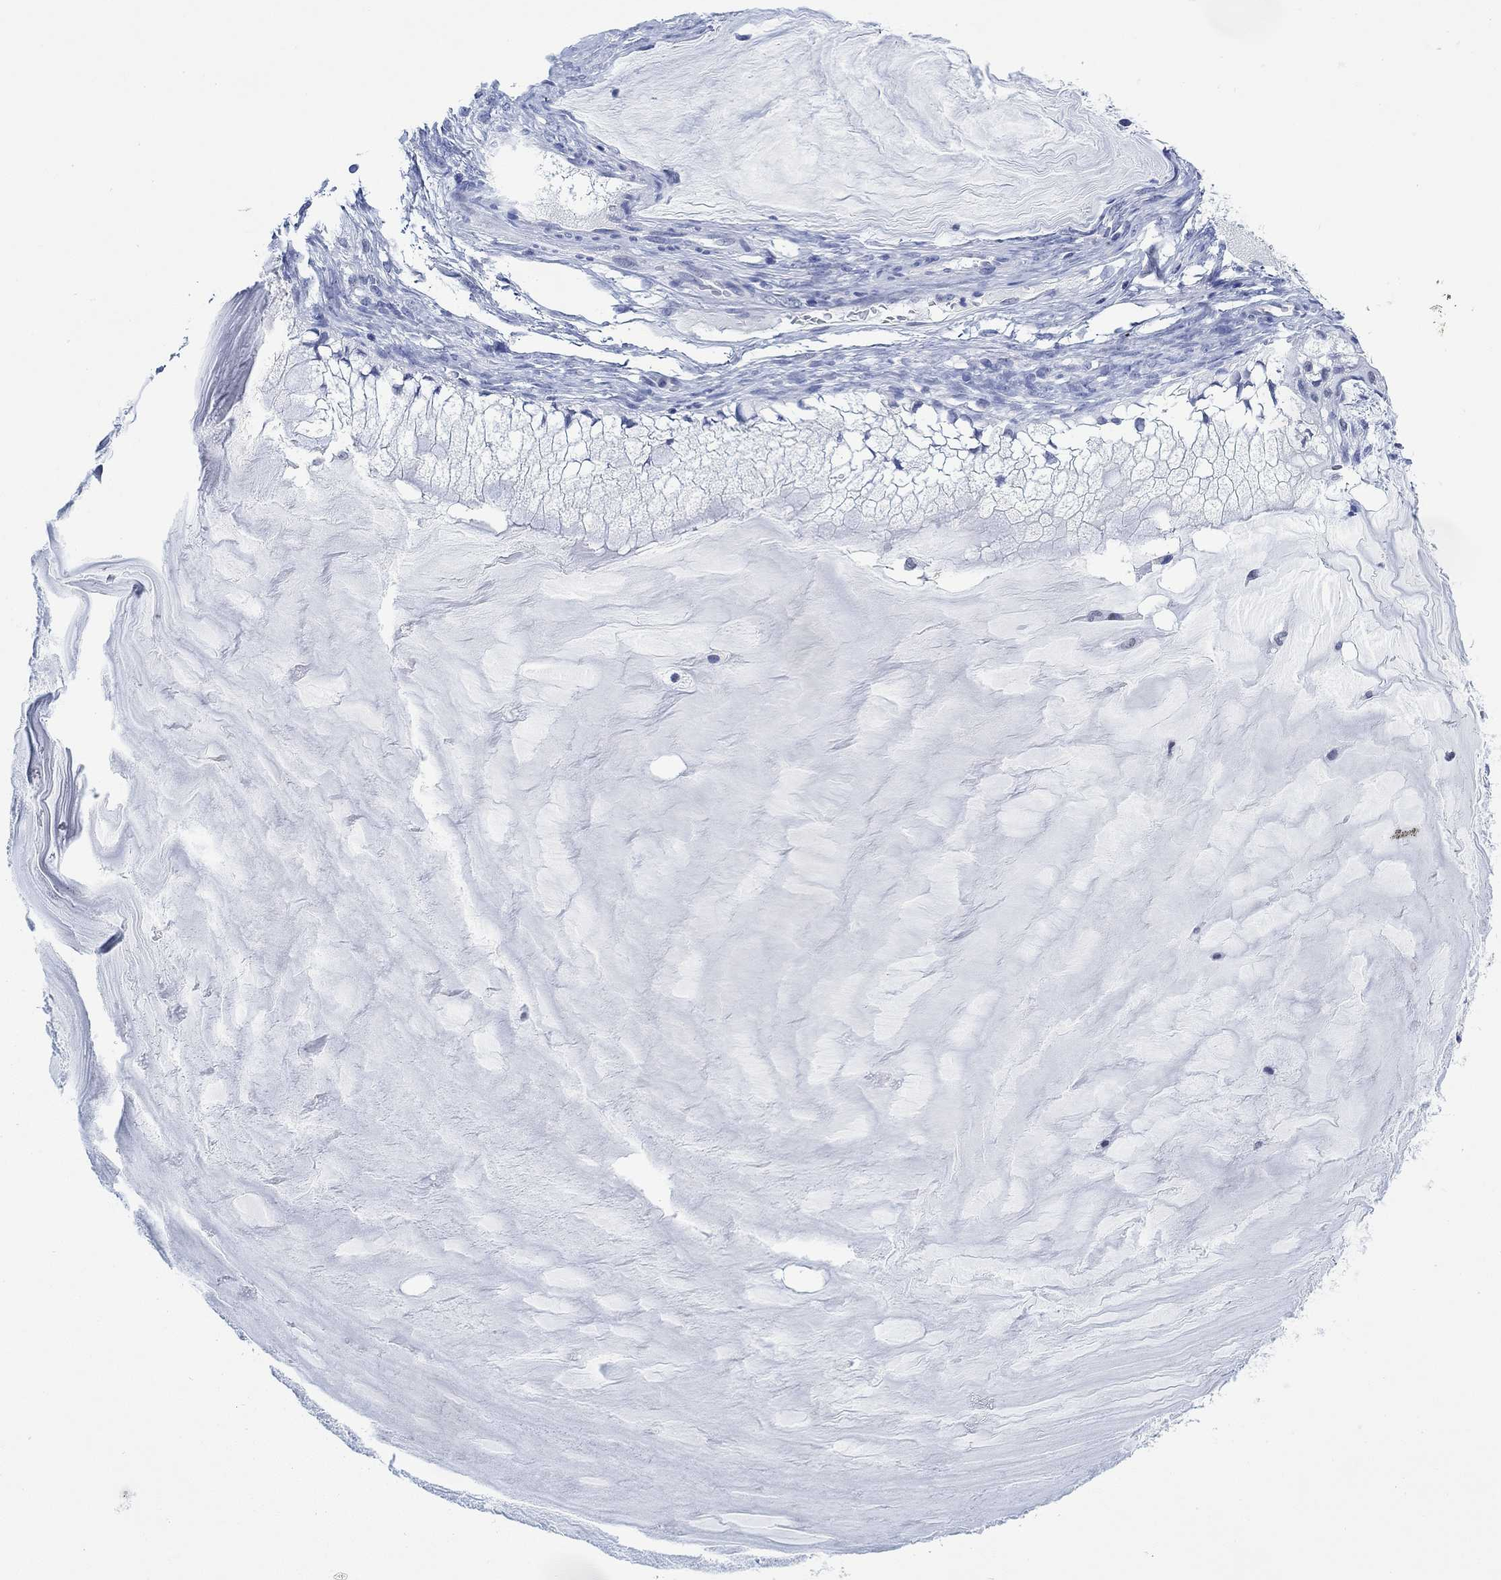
{"staining": {"intensity": "negative", "quantity": "none", "location": "none"}, "tissue": "ovarian cancer", "cell_type": "Tumor cells", "image_type": "cancer", "snomed": [{"axis": "morphology", "description": "Cystadenocarcinoma, mucinous, NOS"}, {"axis": "topography", "description": "Ovary"}], "caption": "Protein analysis of ovarian cancer (mucinous cystadenocarcinoma) exhibits no significant expression in tumor cells.", "gene": "PPP1R17", "patient": {"sex": "female", "age": 57}}